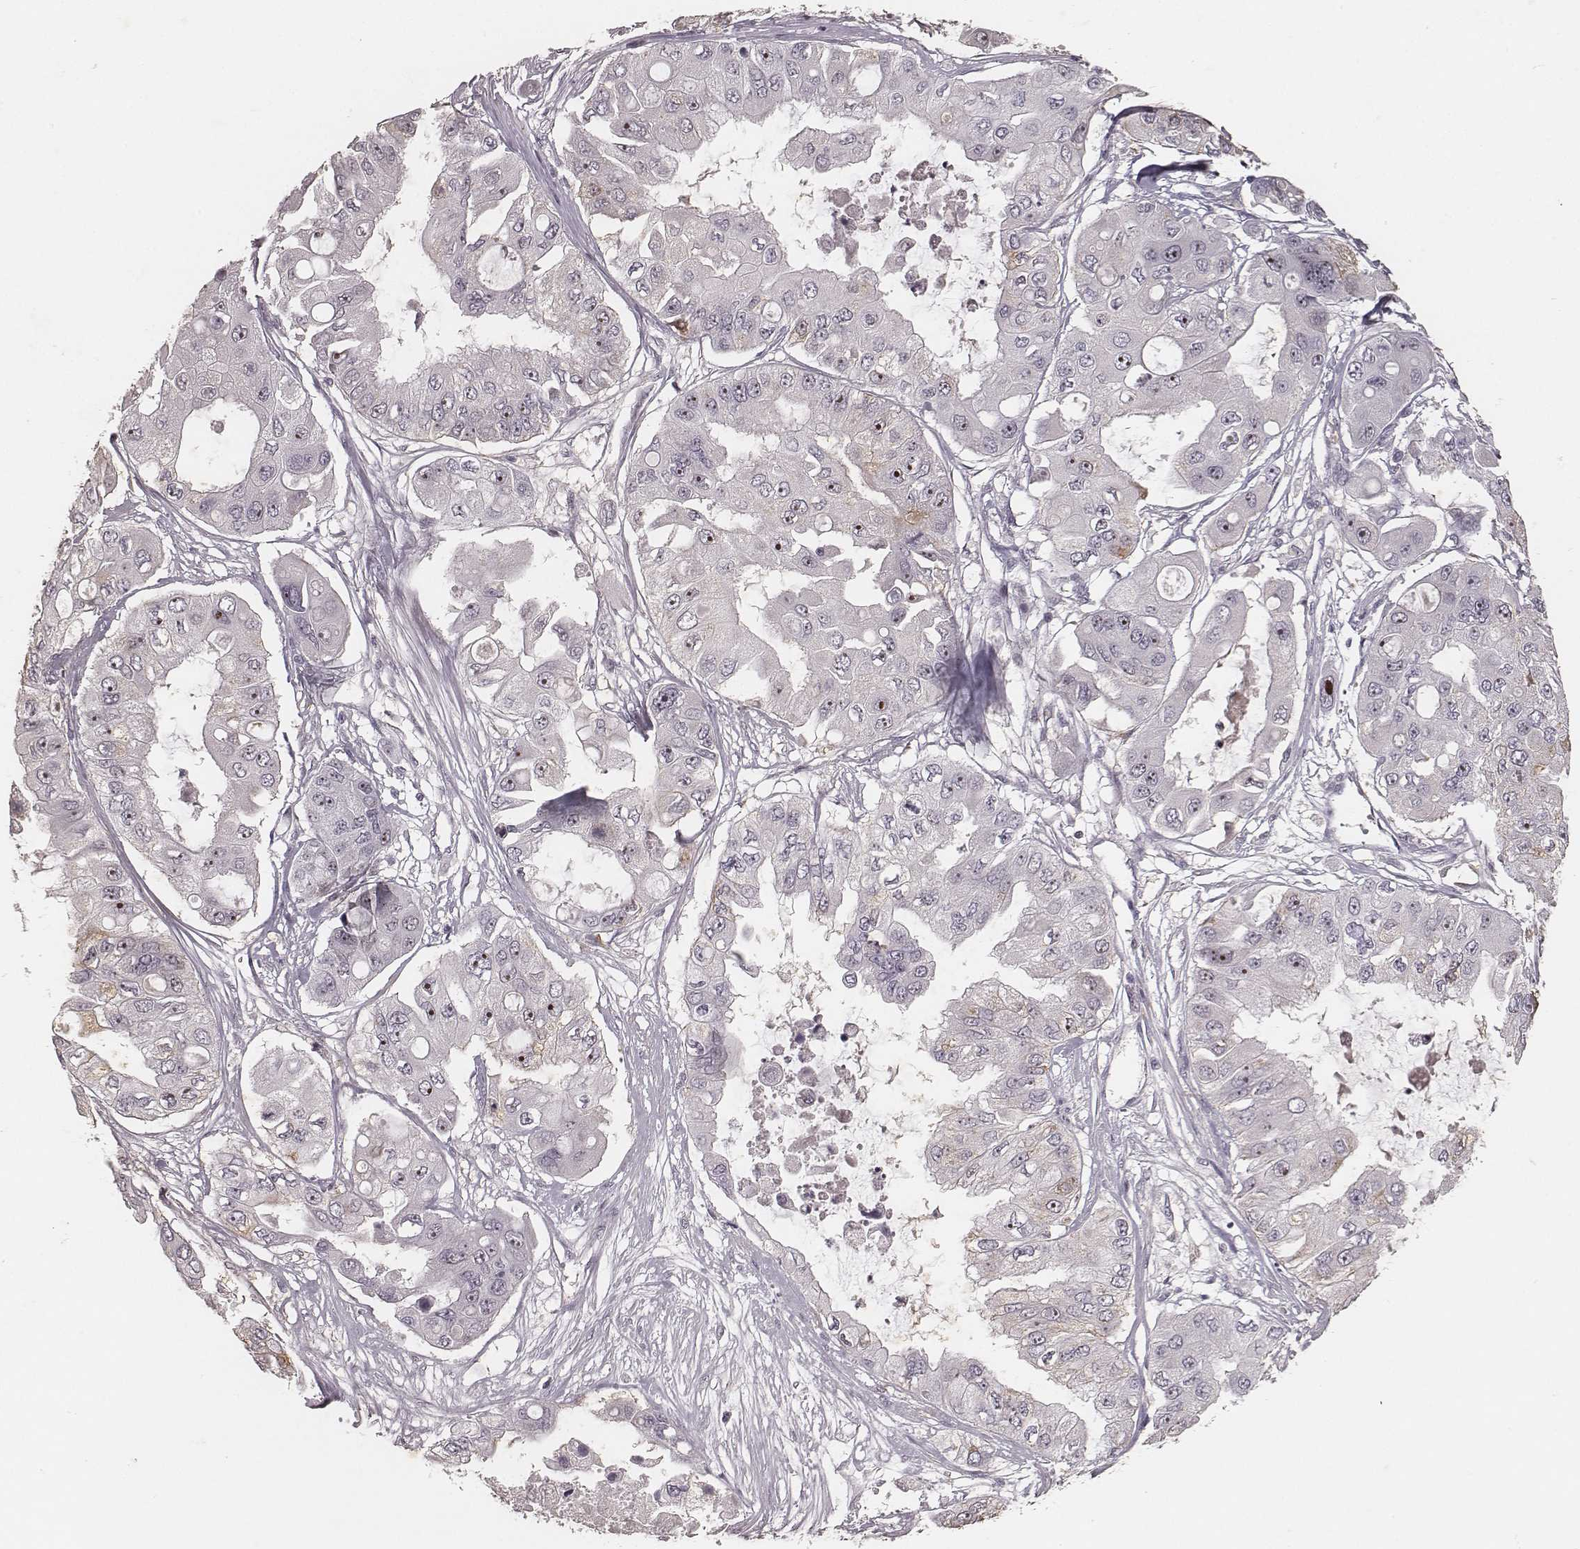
{"staining": {"intensity": "strong", "quantity": "<25%", "location": "nuclear"}, "tissue": "ovarian cancer", "cell_type": "Tumor cells", "image_type": "cancer", "snomed": [{"axis": "morphology", "description": "Cystadenocarcinoma, serous, NOS"}, {"axis": "topography", "description": "Ovary"}], "caption": "Immunohistochemical staining of ovarian serous cystadenocarcinoma demonstrates strong nuclear protein staining in approximately <25% of tumor cells.", "gene": "MADCAM1", "patient": {"sex": "female", "age": 56}}